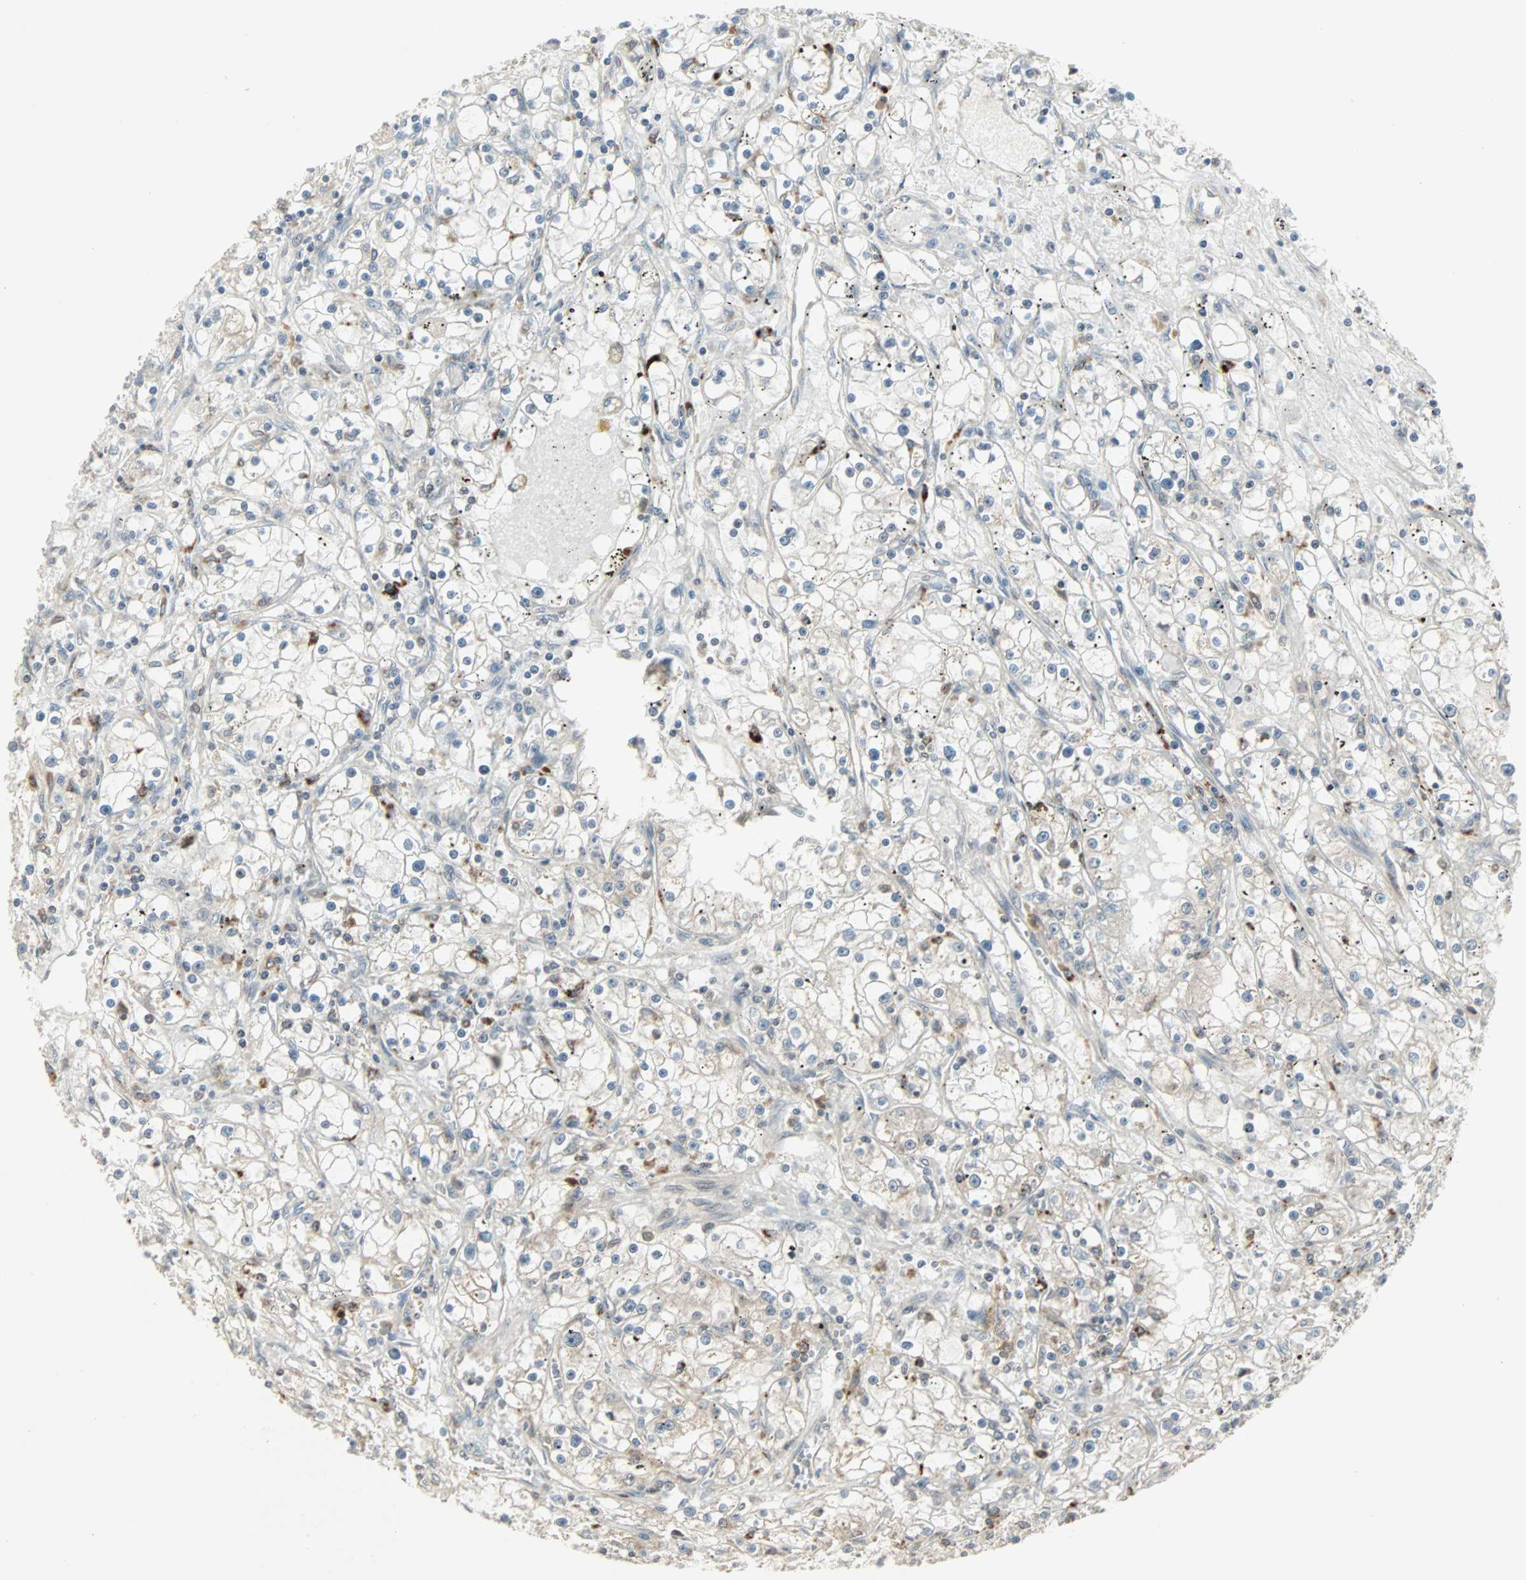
{"staining": {"intensity": "weak", "quantity": "25%-75%", "location": "cytoplasmic/membranous"}, "tissue": "renal cancer", "cell_type": "Tumor cells", "image_type": "cancer", "snomed": [{"axis": "morphology", "description": "Adenocarcinoma, NOS"}, {"axis": "topography", "description": "Kidney"}], "caption": "IHC of renal adenocarcinoma exhibits low levels of weak cytoplasmic/membranous staining in approximately 25%-75% of tumor cells.", "gene": "KDM4A", "patient": {"sex": "male", "age": 56}}